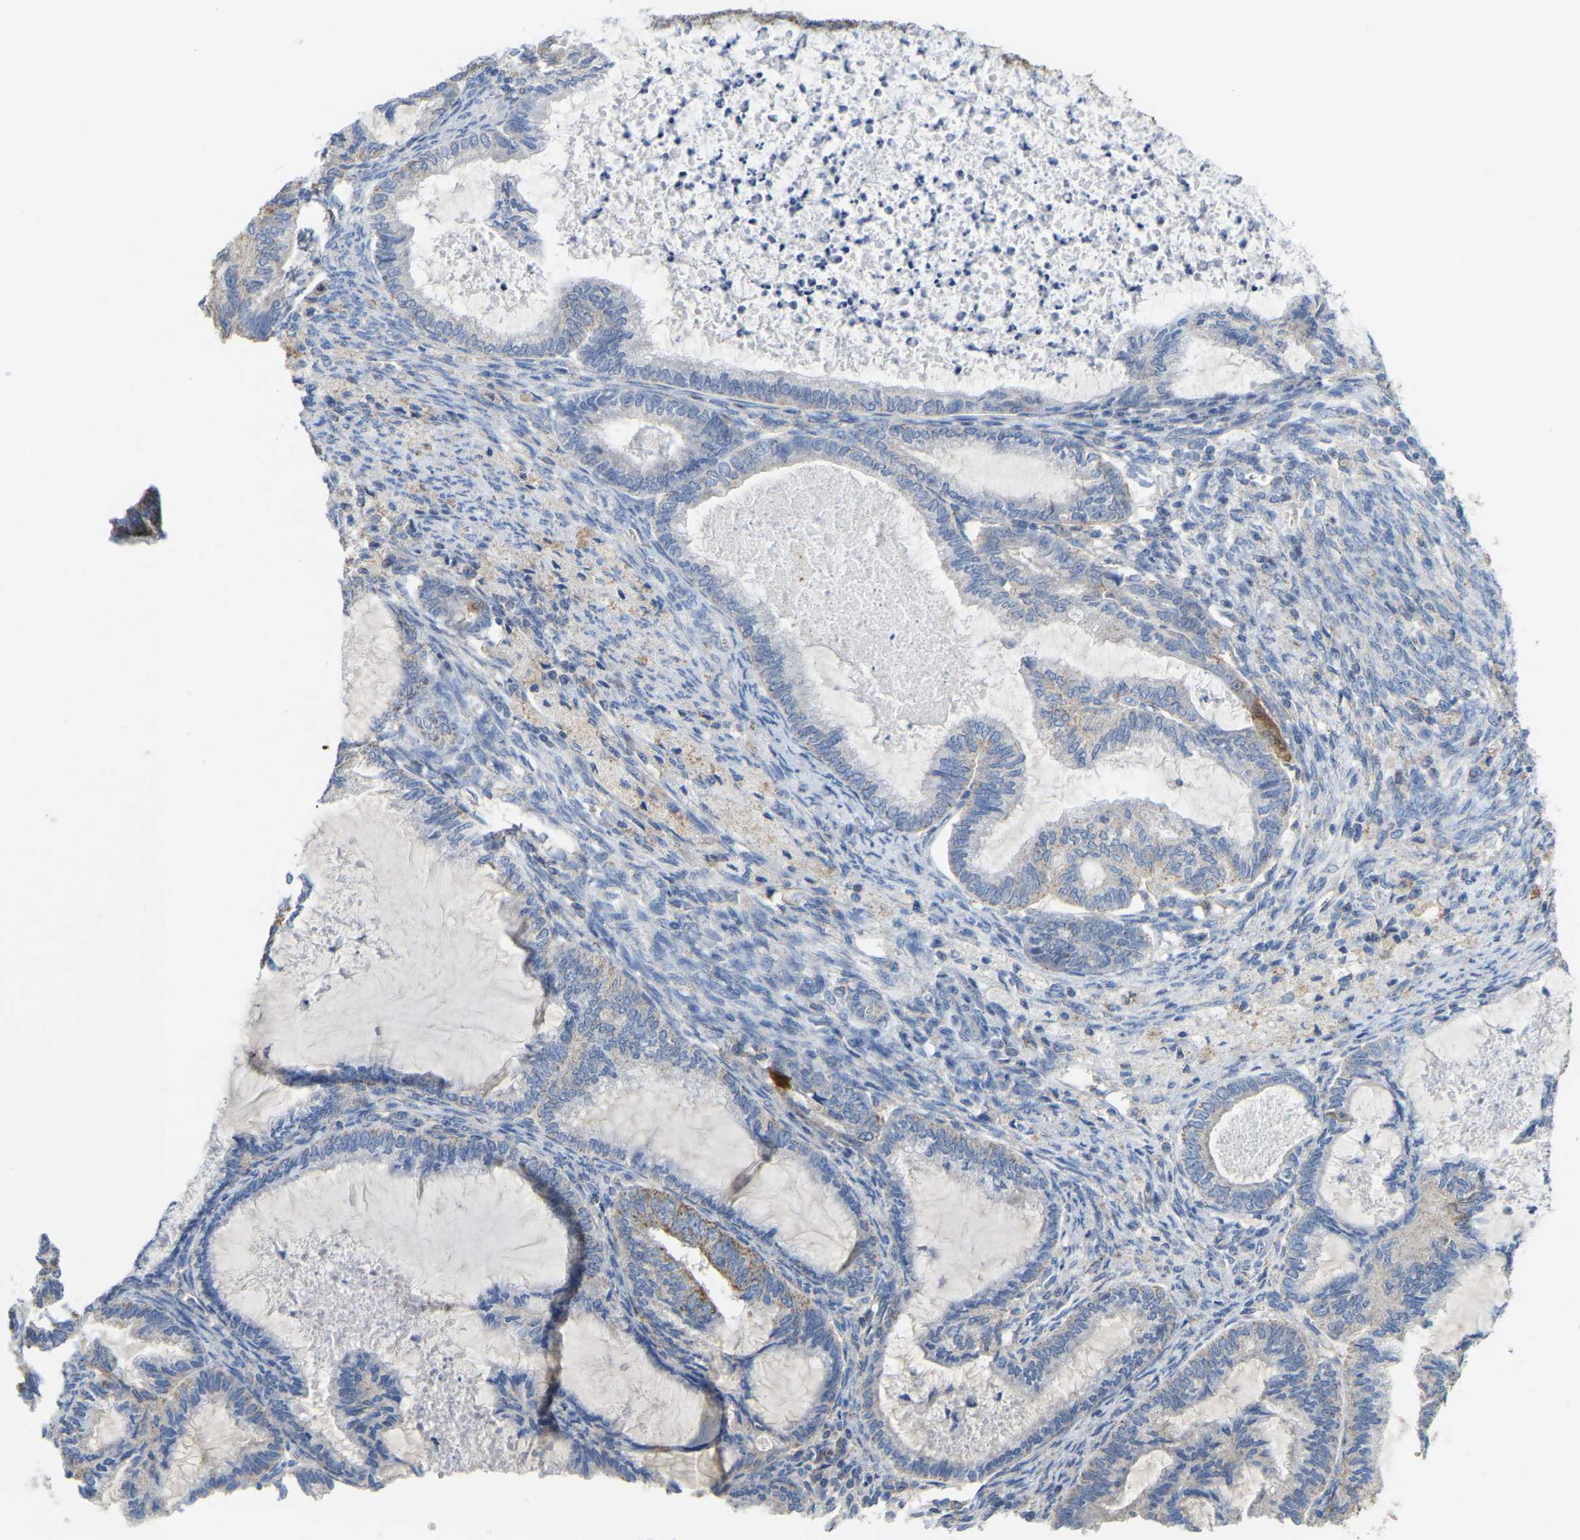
{"staining": {"intensity": "weak", "quantity": "<25%", "location": "cytoplasmic/membranous"}, "tissue": "cervical cancer", "cell_type": "Tumor cells", "image_type": "cancer", "snomed": [{"axis": "morphology", "description": "Normal tissue, NOS"}, {"axis": "morphology", "description": "Adenocarcinoma, NOS"}, {"axis": "topography", "description": "Cervix"}, {"axis": "topography", "description": "Endometrium"}], "caption": "Immunohistochemistry (IHC) of human adenocarcinoma (cervical) exhibits no staining in tumor cells.", "gene": "SERPINB5", "patient": {"sex": "female", "age": 86}}